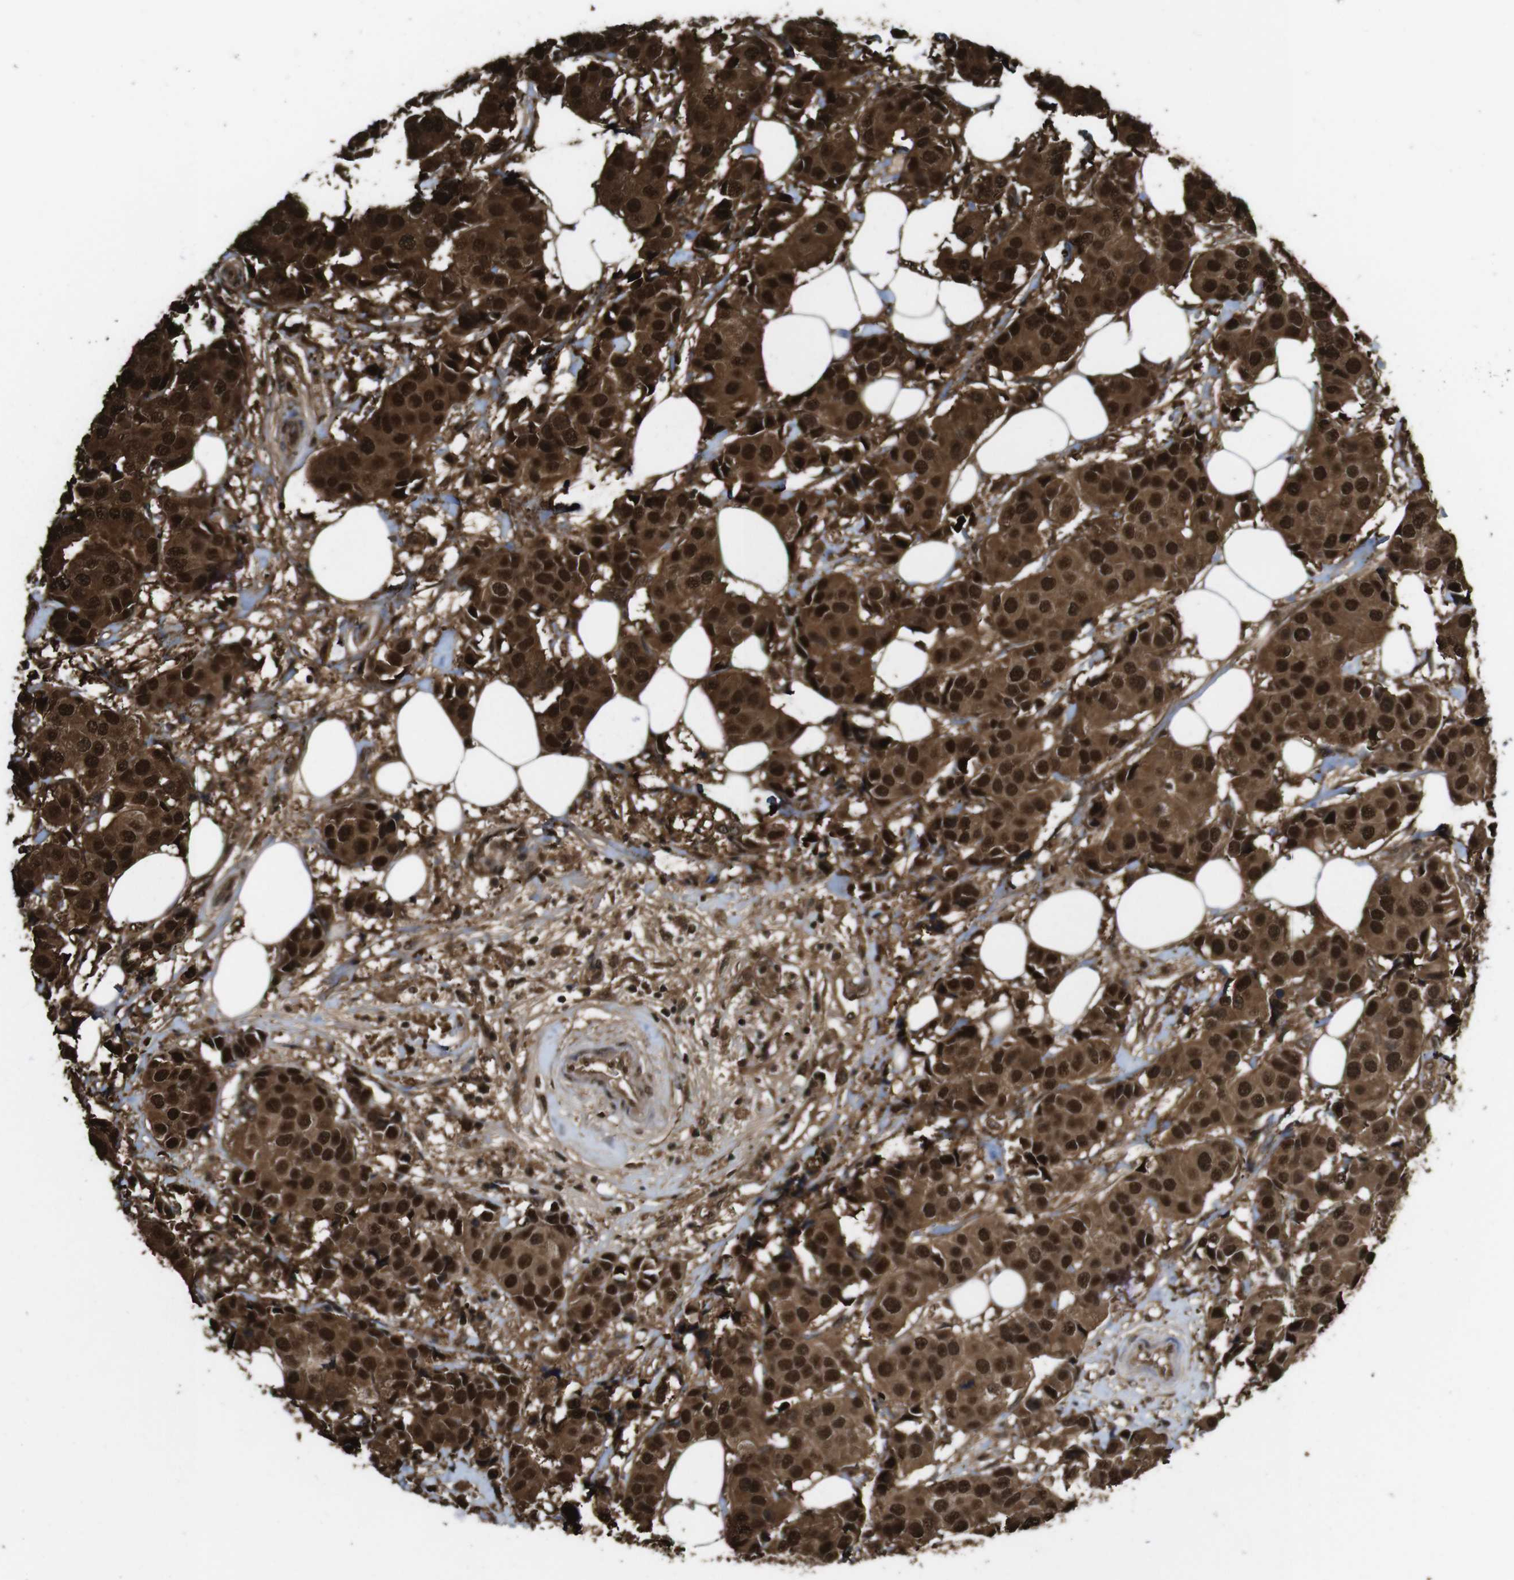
{"staining": {"intensity": "strong", "quantity": ">75%", "location": "cytoplasmic/membranous,nuclear"}, "tissue": "breast cancer", "cell_type": "Tumor cells", "image_type": "cancer", "snomed": [{"axis": "morphology", "description": "Normal tissue, NOS"}, {"axis": "morphology", "description": "Duct carcinoma"}, {"axis": "topography", "description": "Breast"}], "caption": "Human breast cancer (intraductal carcinoma) stained with a protein marker shows strong staining in tumor cells.", "gene": "VCP", "patient": {"sex": "female", "age": 39}}